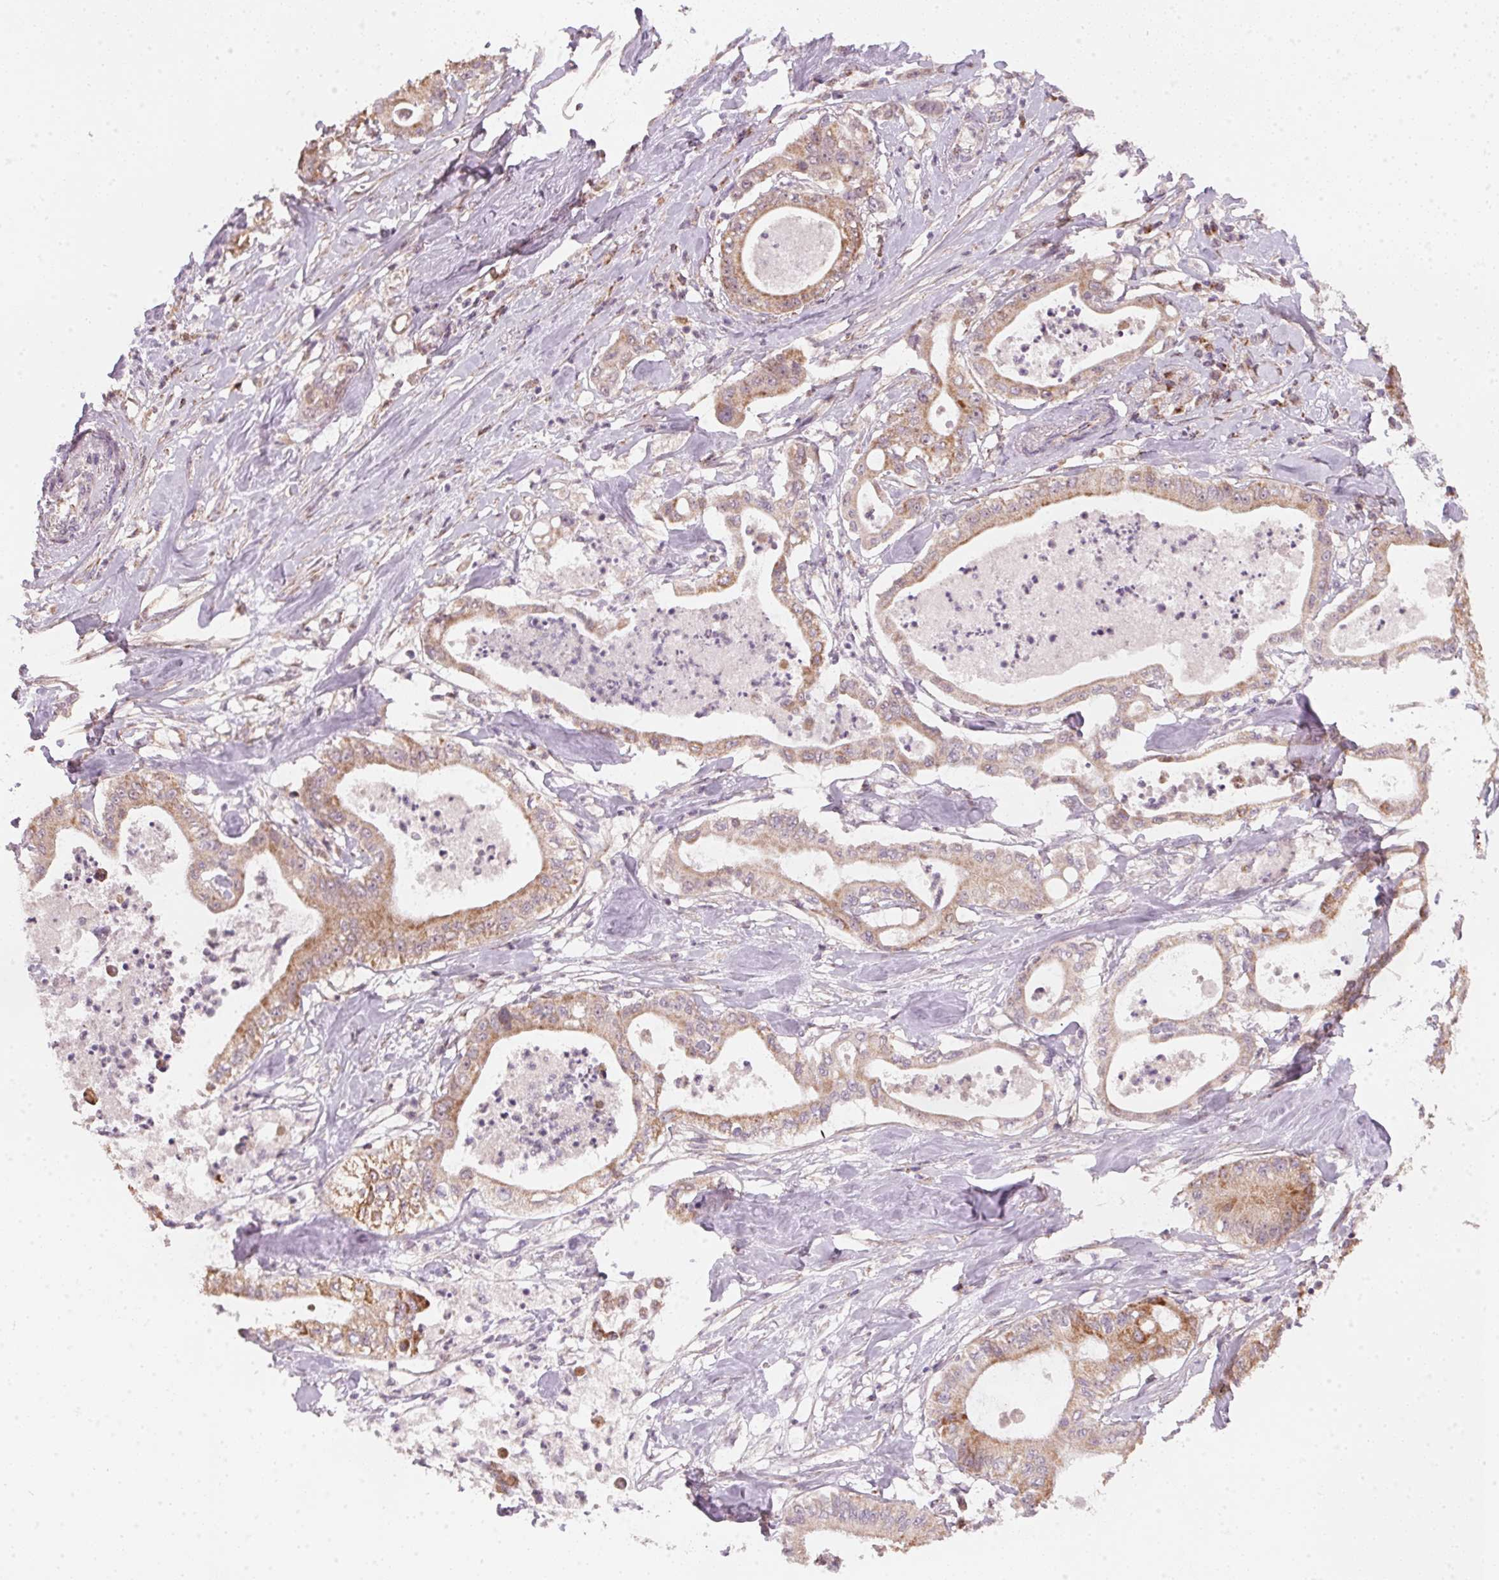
{"staining": {"intensity": "moderate", "quantity": ">75%", "location": "cytoplasmic/membranous"}, "tissue": "pancreatic cancer", "cell_type": "Tumor cells", "image_type": "cancer", "snomed": [{"axis": "morphology", "description": "Adenocarcinoma, NOS"}, {"axis": "topography", "description": "Pancreas"}], "caption": "This photomicrograph reveals immunohistochemistry (IHC) staining of pancreatic cancer (adenocarcinoma), with medium moderate cytoplasmic/membranous expression in approximately >75% of tumor cells.", "gene": "COQ7", "patient": {"sex": "male", "age": 71}}